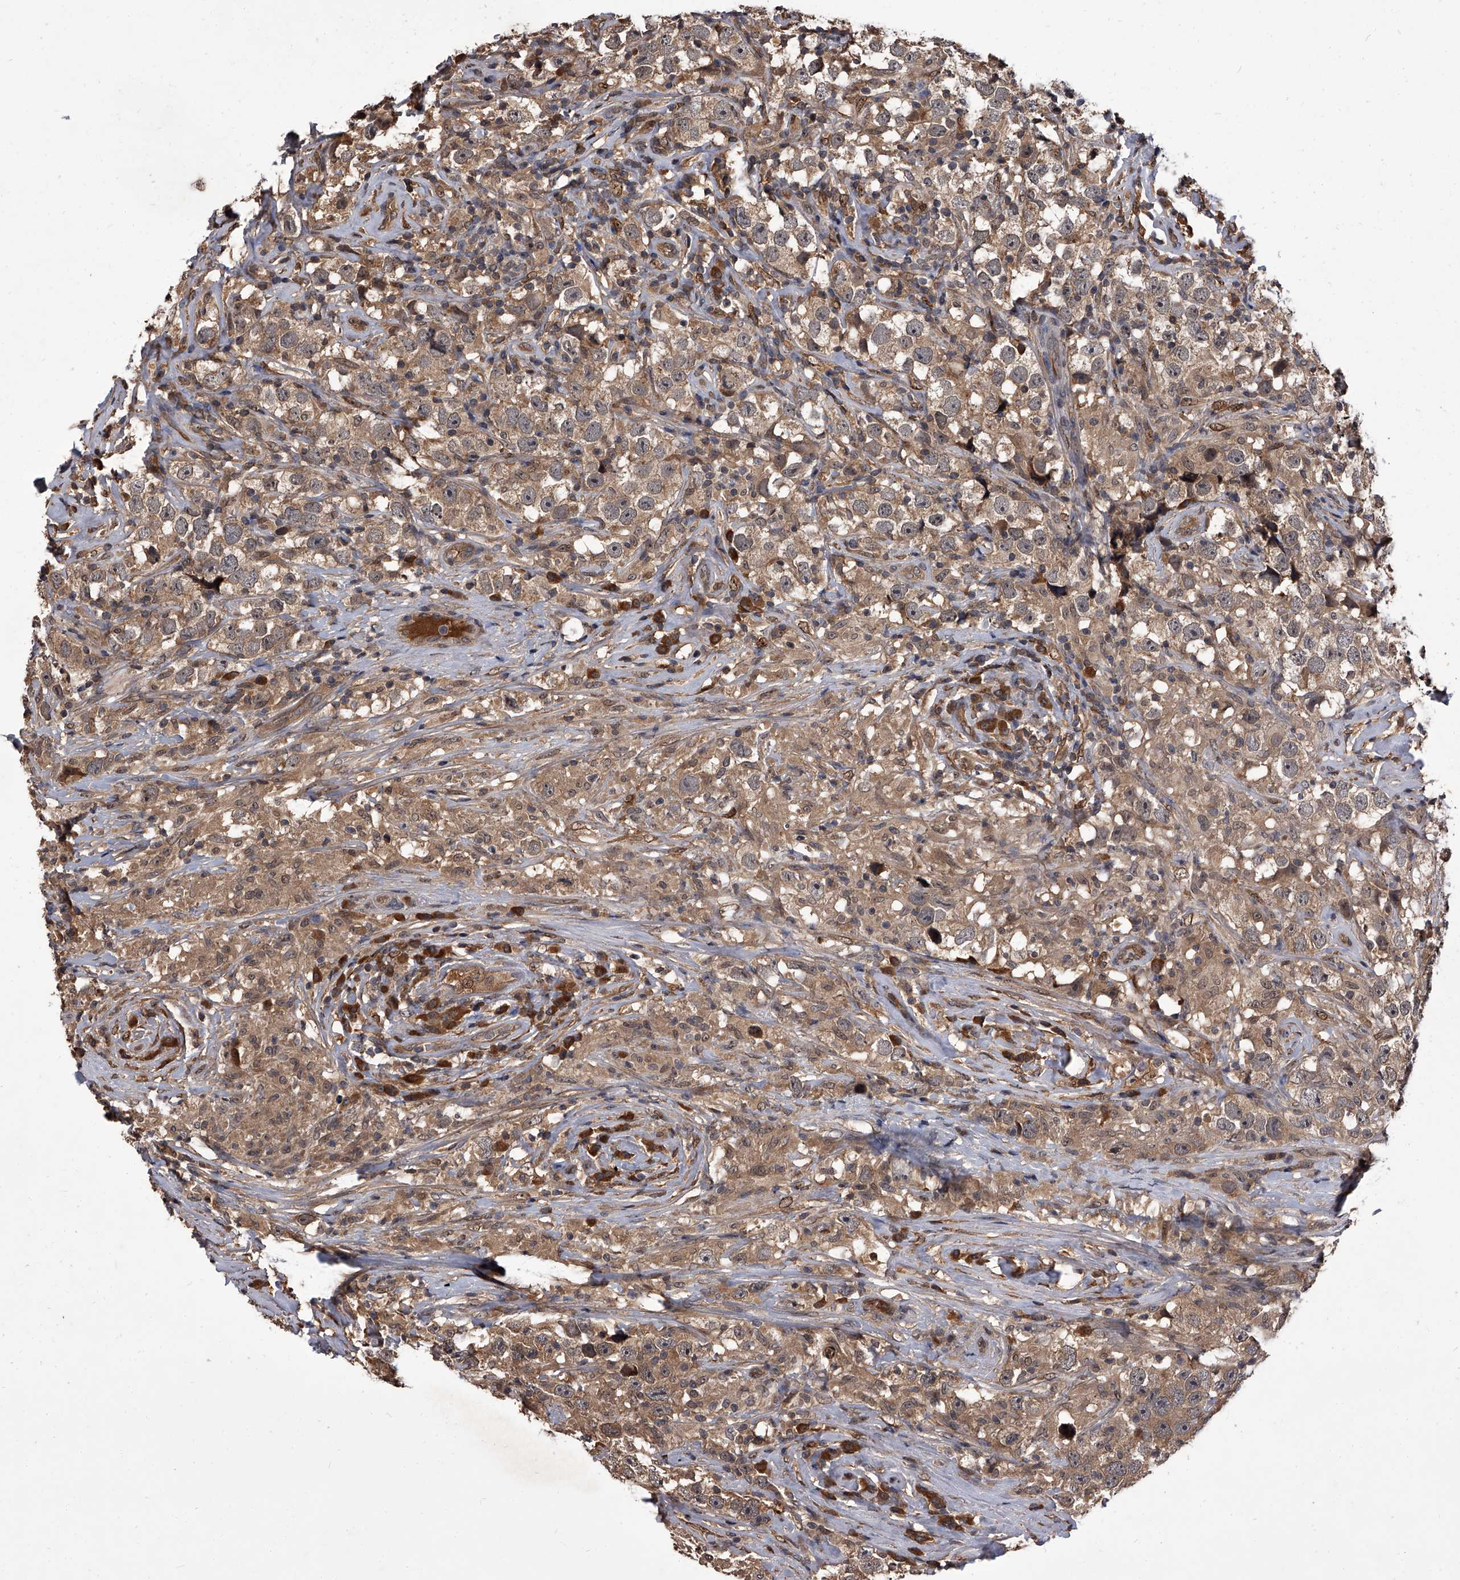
{"staining": {"intensity": "weak", "quantity": ">75%", "location": "cytoplasmic/membranous"}, "tissue": "testis cancer", "cell_type": "Tumor cells", "image_type": "cancer", "snomed": [{"axis": "morphology", "description": "Seminoma, NOS"}, {"axis": "topography", "description": "Testis"}], "caption": "This photomicrograph exhibits testis cancer stained with immunohistochemistry to label a protein in brown. The cytoplasmic/membranous of tumor cells show weak positivity for the protein. Nuclei are counter-stained blue.", "gene": "SLC18B1", "patient": {"sex": "male", "age": 49}}